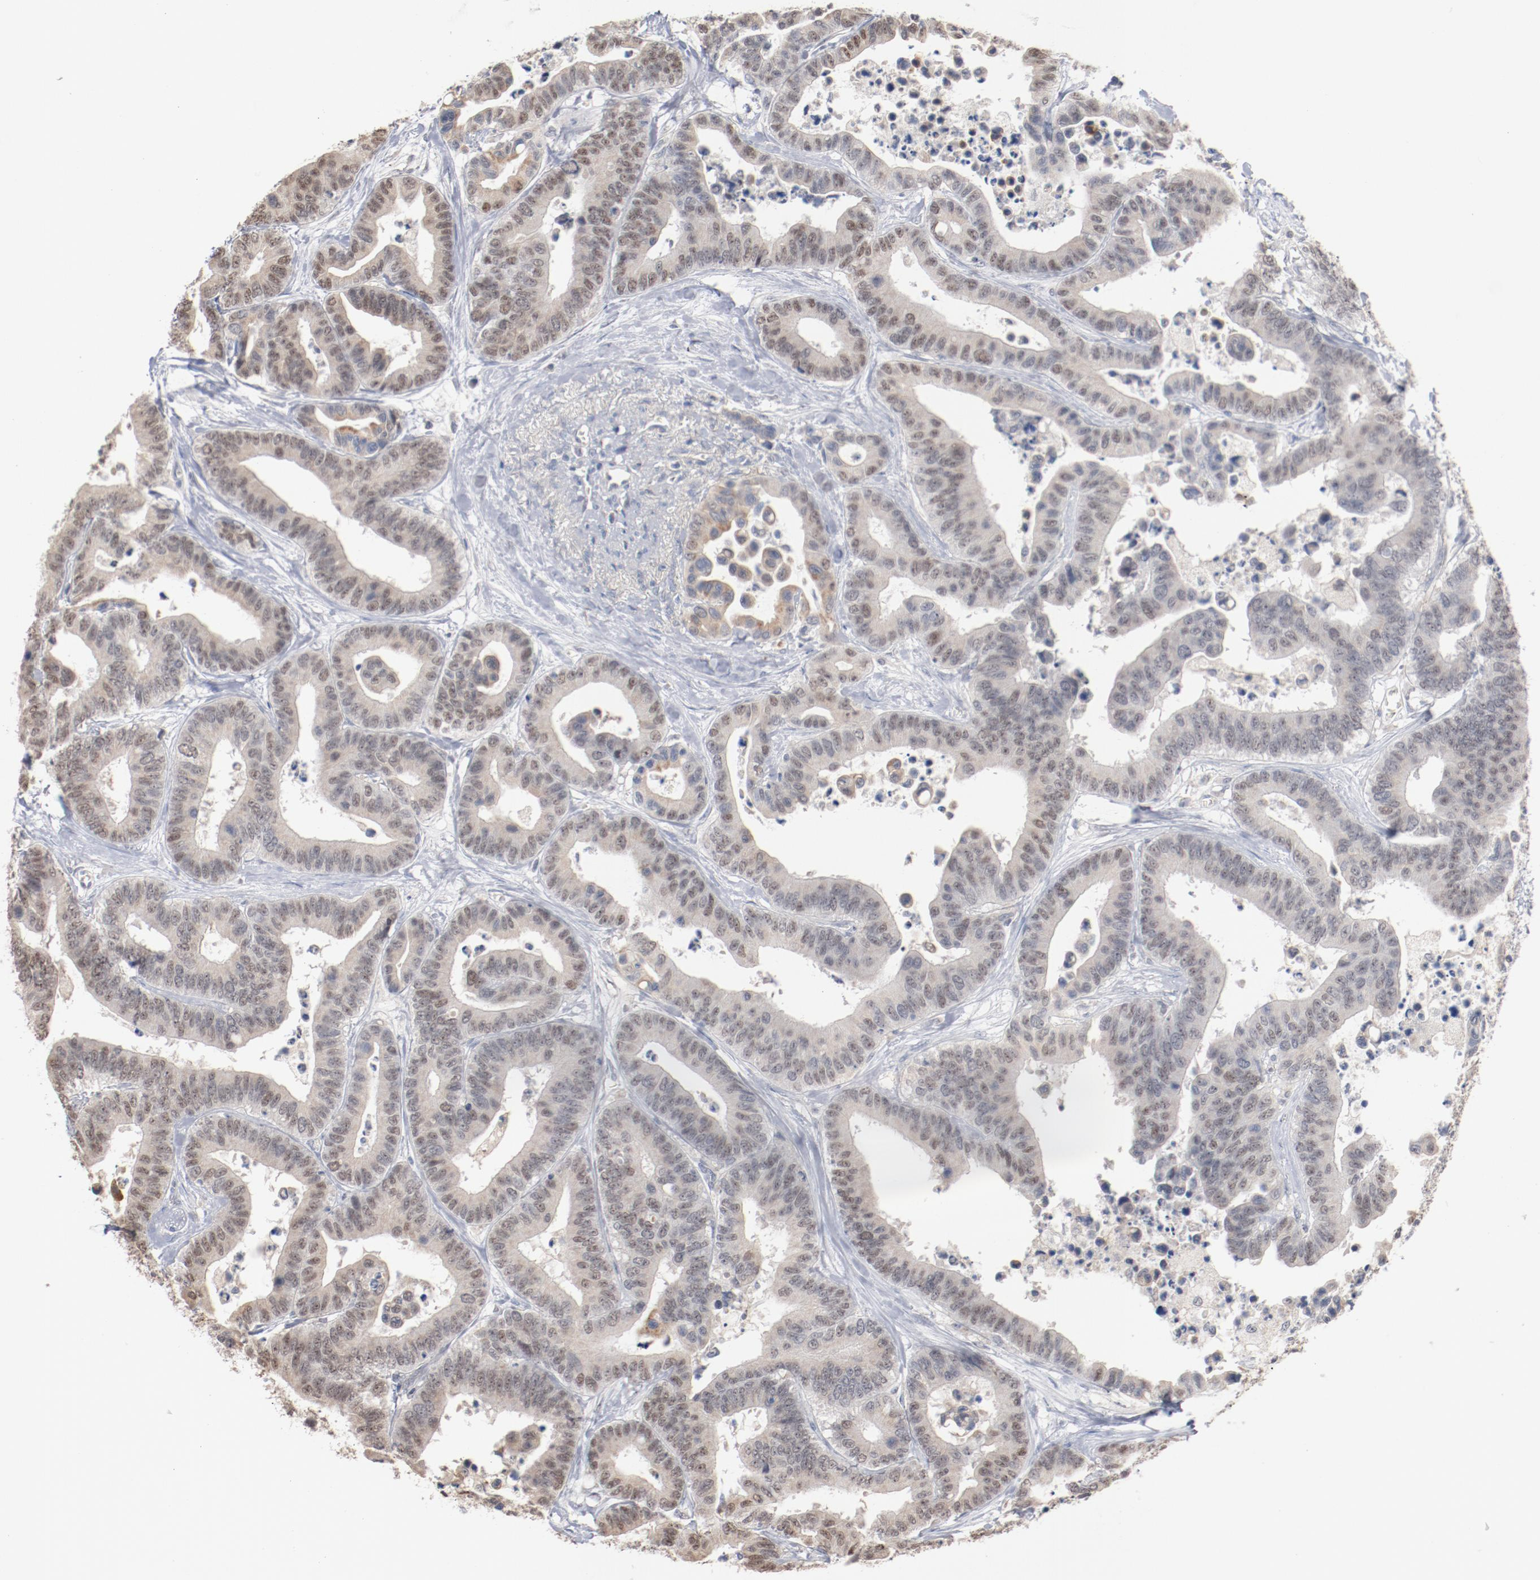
{"staining": {"intensity": "weak", "quantity": "25%-75%", "location": "nuclear"}, "tissue": "colorectal cancer", "cell_type": "Tumor cells", "image_type": "cancer", "snomed": [{"axis": "morphology", "description": "Adenocarcinoma, NOS"}, {"axis": "topography", "description": "Colon"}], "caption": "High-magnification brightfield microscopy of colorectal cancer (adenocarcinoma) stained with DAB (brown) and counterstained with hematoxylin (blue). tumor cells exhibit weak nuclear positivity is present in about25%-75% of cells.", "gene": "ERICH1", "patient": {"sex": "male", "age": 82}}